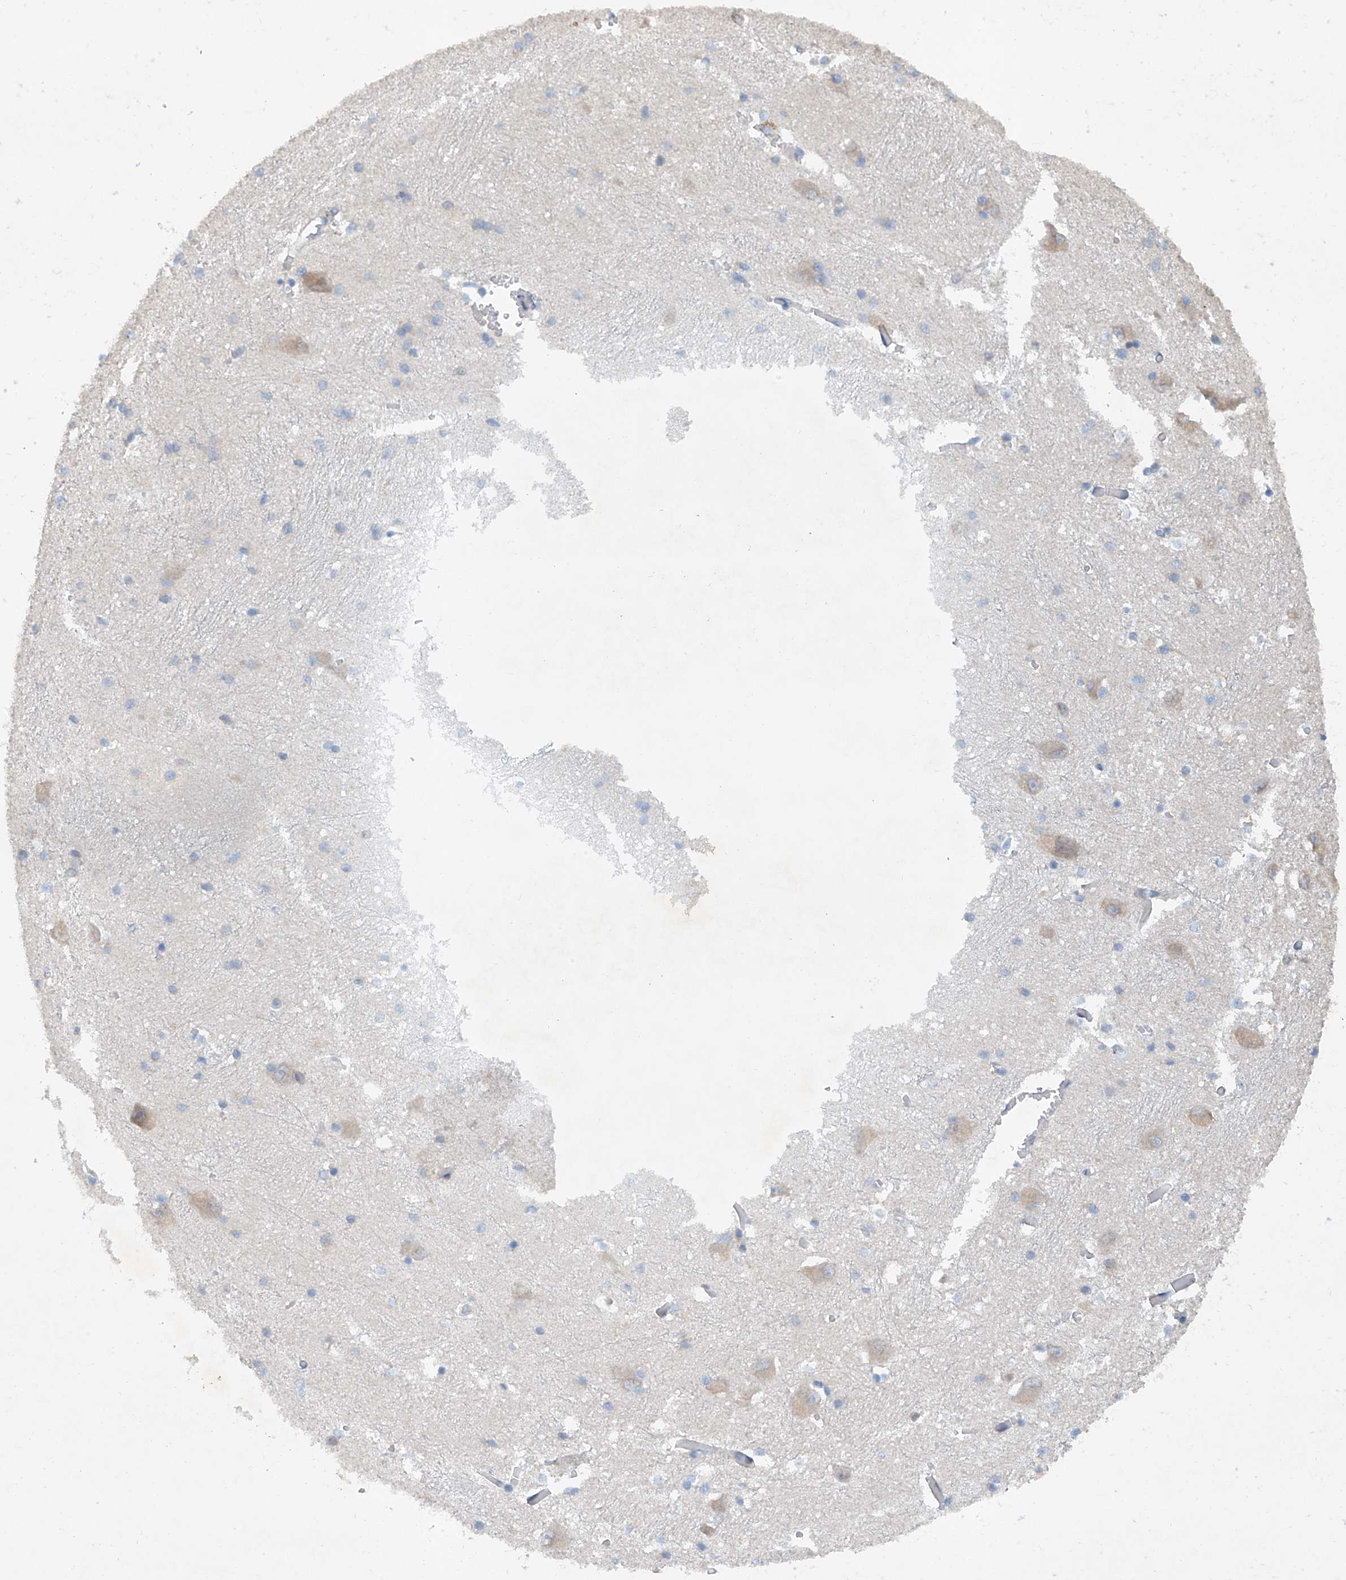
{"staining": {"intensity": "negative", "quantity": "none", "location": "none"}, "tissue": "caudate", "cell_type": "Glial cells", "image_type": "normal", "snomed": [{"axis": "morphology", "description": "Normal tissue, NOS"}, {"axis": "topography", "description": "Lateral ventricle wall"}], "caption": "Caudate was stained to show a protein in brown. There is no significant staining in glial cells. The staining is performed using DAB brown chromogen with nuclei counter-stained in using hematoxylin.", "gene": "CEP85L", "patient": {"sex": "male", "age": 37}}